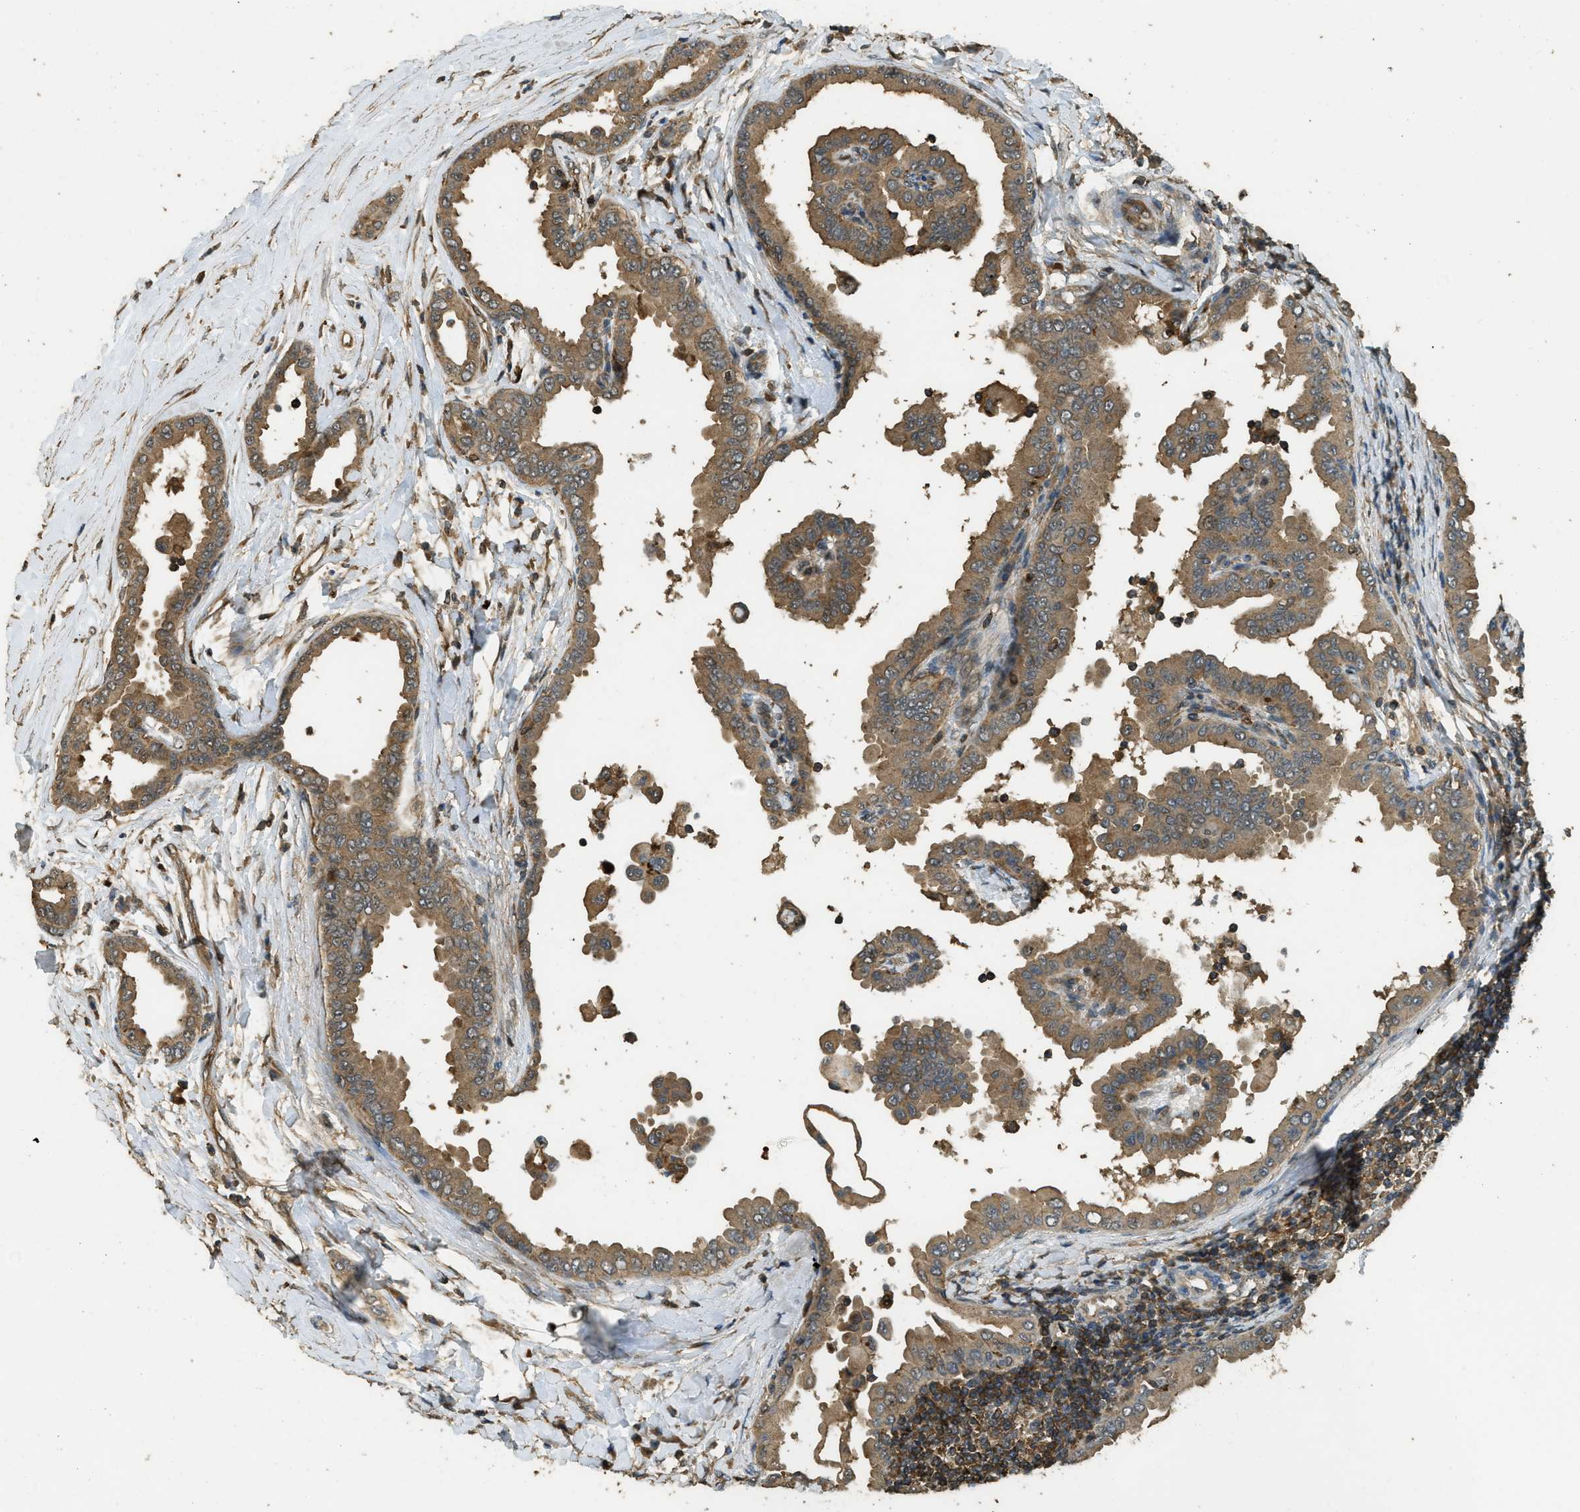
{"staining": {"intensity": "moderate", "quantity": ">75%", "location": "cytoplasmic/membranous"}, "tissue": "thyroid cancer", "cell_type": "Tumor cells", "image_type": "cancer", "snomed": [{"axis": "morphology", "description": "Papillary adenocarcinoma, NOS"}, {"axis": "topography", "description": "Thyroid gland"}], "caption": "Human papillary adenocarcinoma (thyroid) stained with a protein marker shows moderate staining in tumor cells.", "gene": "PPP6R3", "patient": {"sex": "male", "age": 33}}